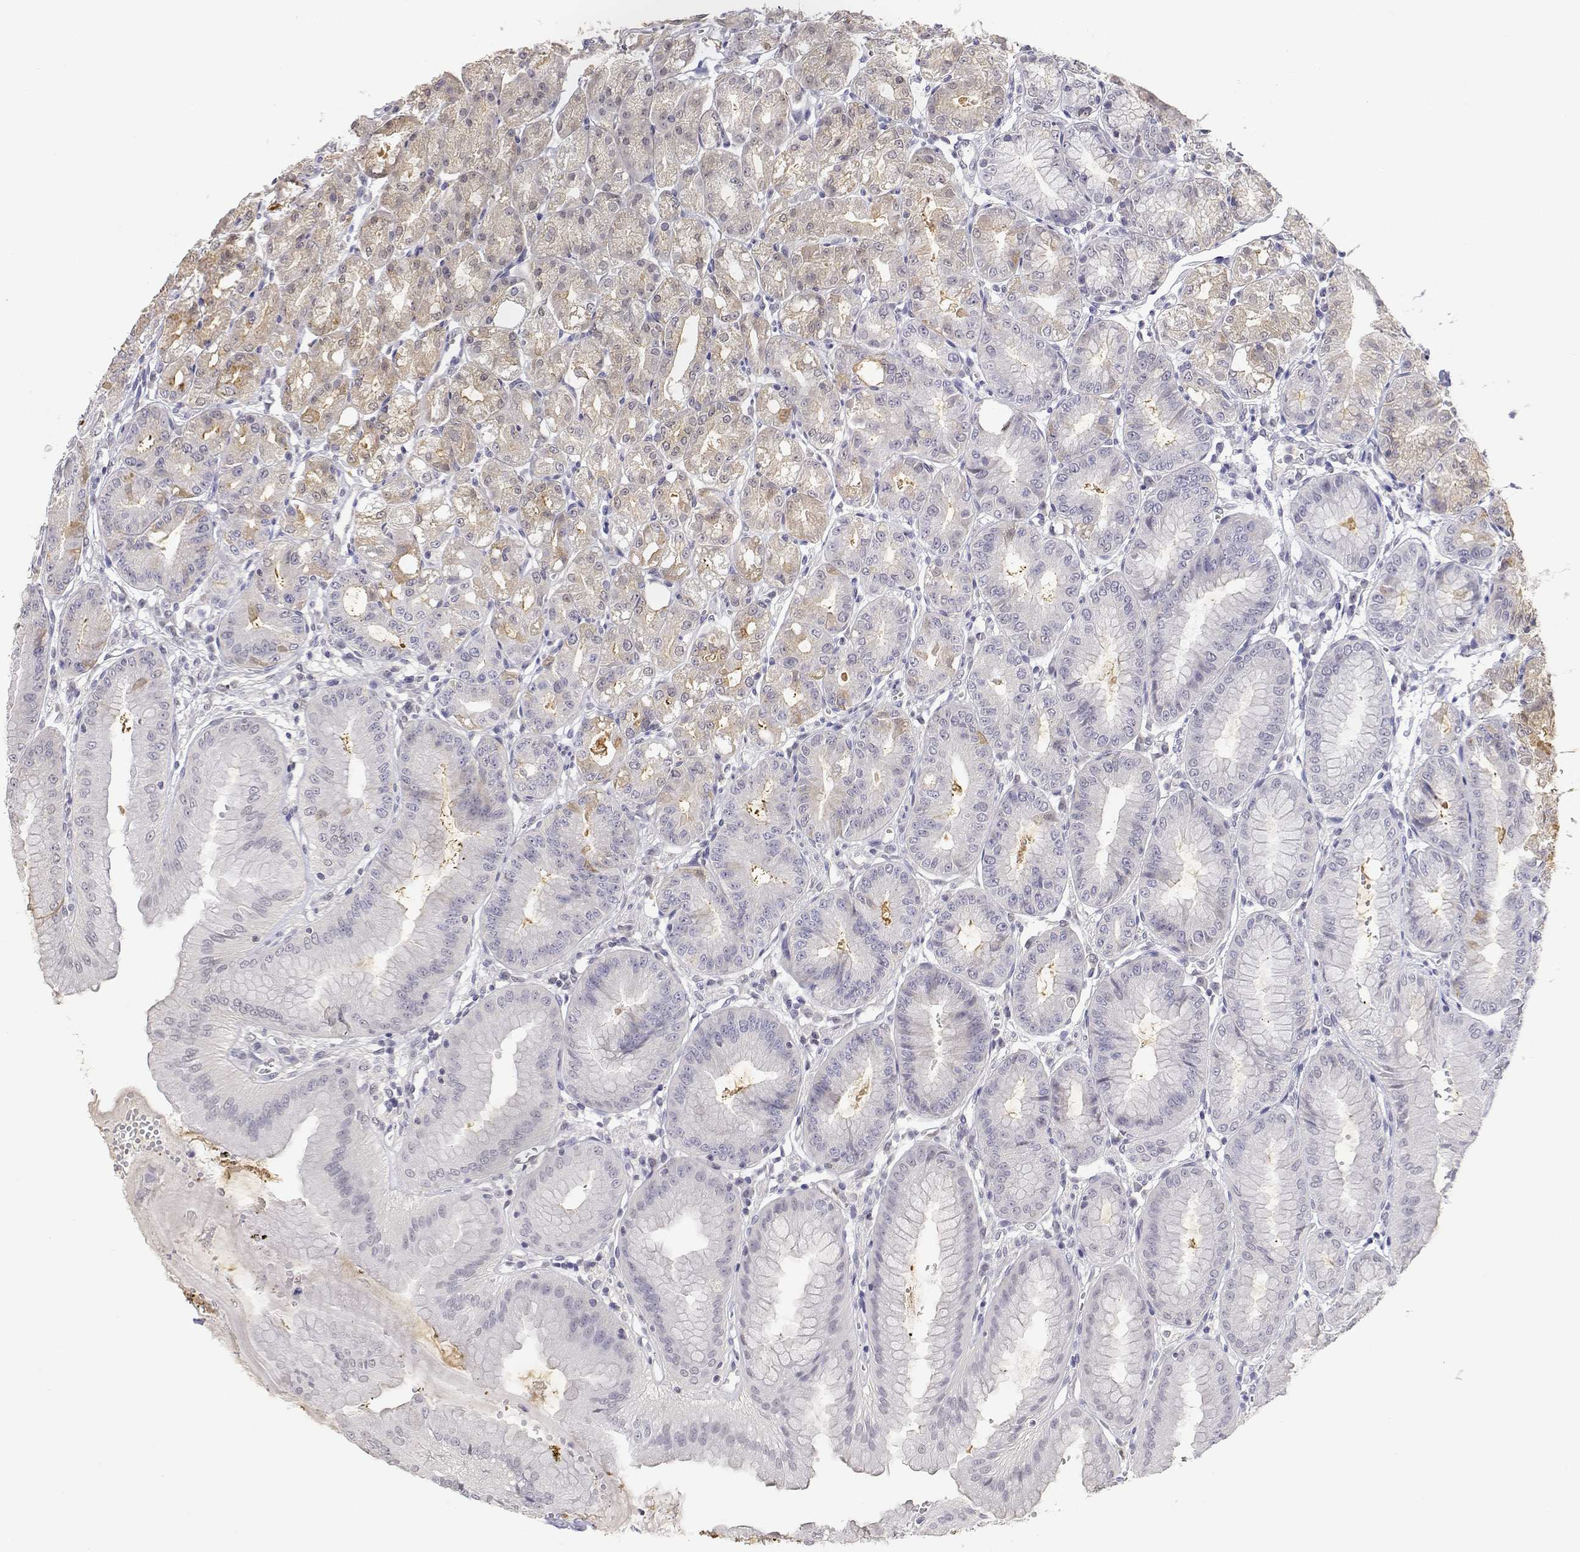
{"staining": {"intensity": "weak", "quantity": "25%-75%", "location": "cytoplasmic/membranous"}, "tissue": "stomach", "cell_type": "Glandular cells", "image_type": "normal", "snomed": [{"axis": "morphology", "description": "Normal tissue, NOS"}, {"axis": "topography", "description": "Stomach, lower"}], "caption": "Protein expression analysis of unremarkable stomach demonstrates weak cytoplasmic/membranous staining in about 25%-75% of glandular cells. The staining is performed using DAB (3,3'-diaminobenzidine) brown chromogen to label protein expression. The nuclei are counter-stained blue using hematoxylin.", "gene": "ADA", "patient": {"sex": "male", "age": 71}}